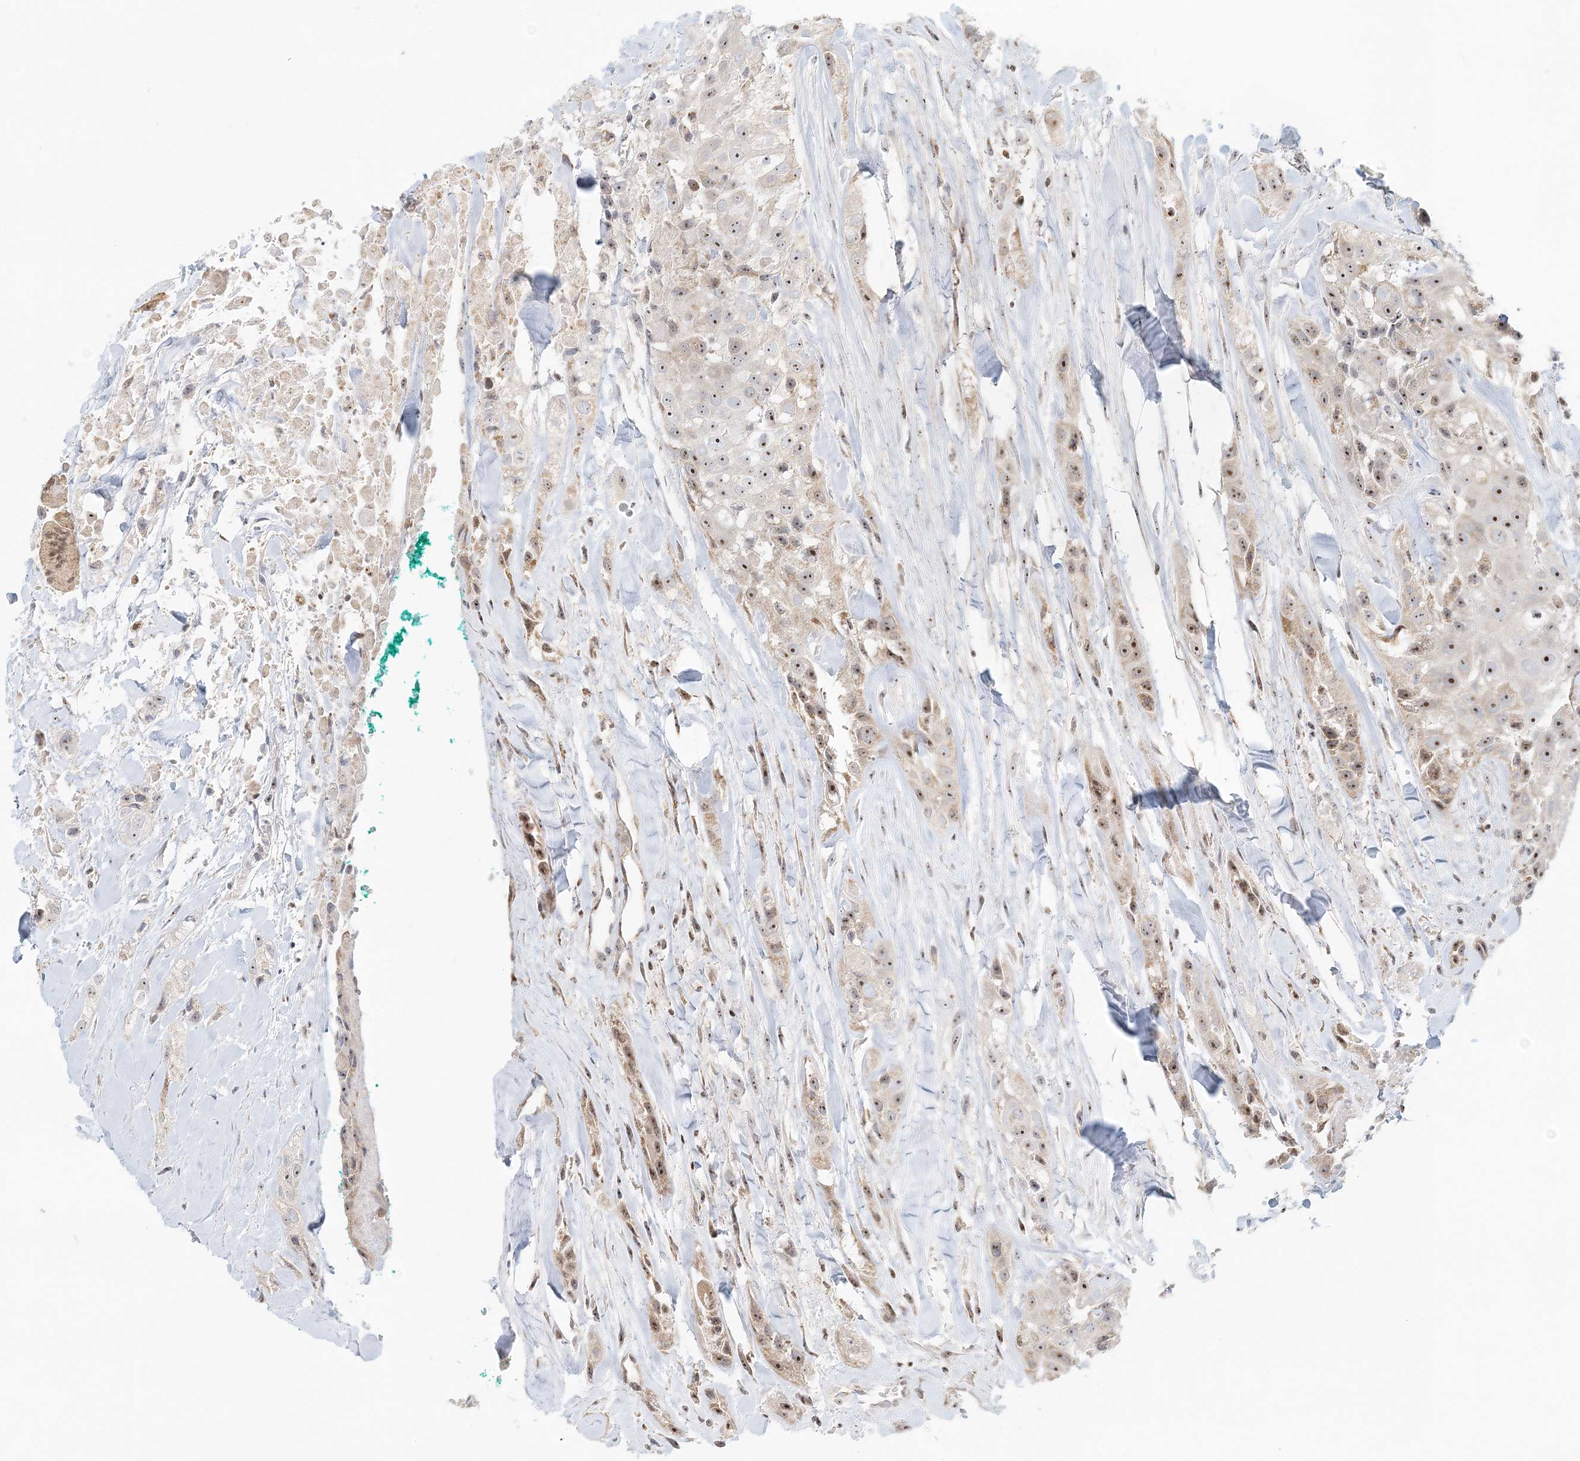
{"staining": {"intensity": "moderate", "quantity": ">75%", "location": "cytoplasmic/membranous,nuclear"}, "tissue": "head and neck cancer", "cell_type": "Tumor cells", "image_type": "cancer", "snomed": [{"axis": "morphology", "description": "Normal tissue, NOS"}, {"axis": "morphology", "description": "Squamous cell carcinoma, NOS"}, {"axis": "topography", "description": "Skeletal muscle"}, {"axis": "topography", "description": "Head-Neck"}], "caption": "DAB immunohistochemical staining of head and neck cancer exhibits moderate cytoplasmic/membranous and nuclear protein positivity in approximately >75% of tumor cells.", "gene": "UBE2F", "patient": {"sex": "male", "age": 51}}